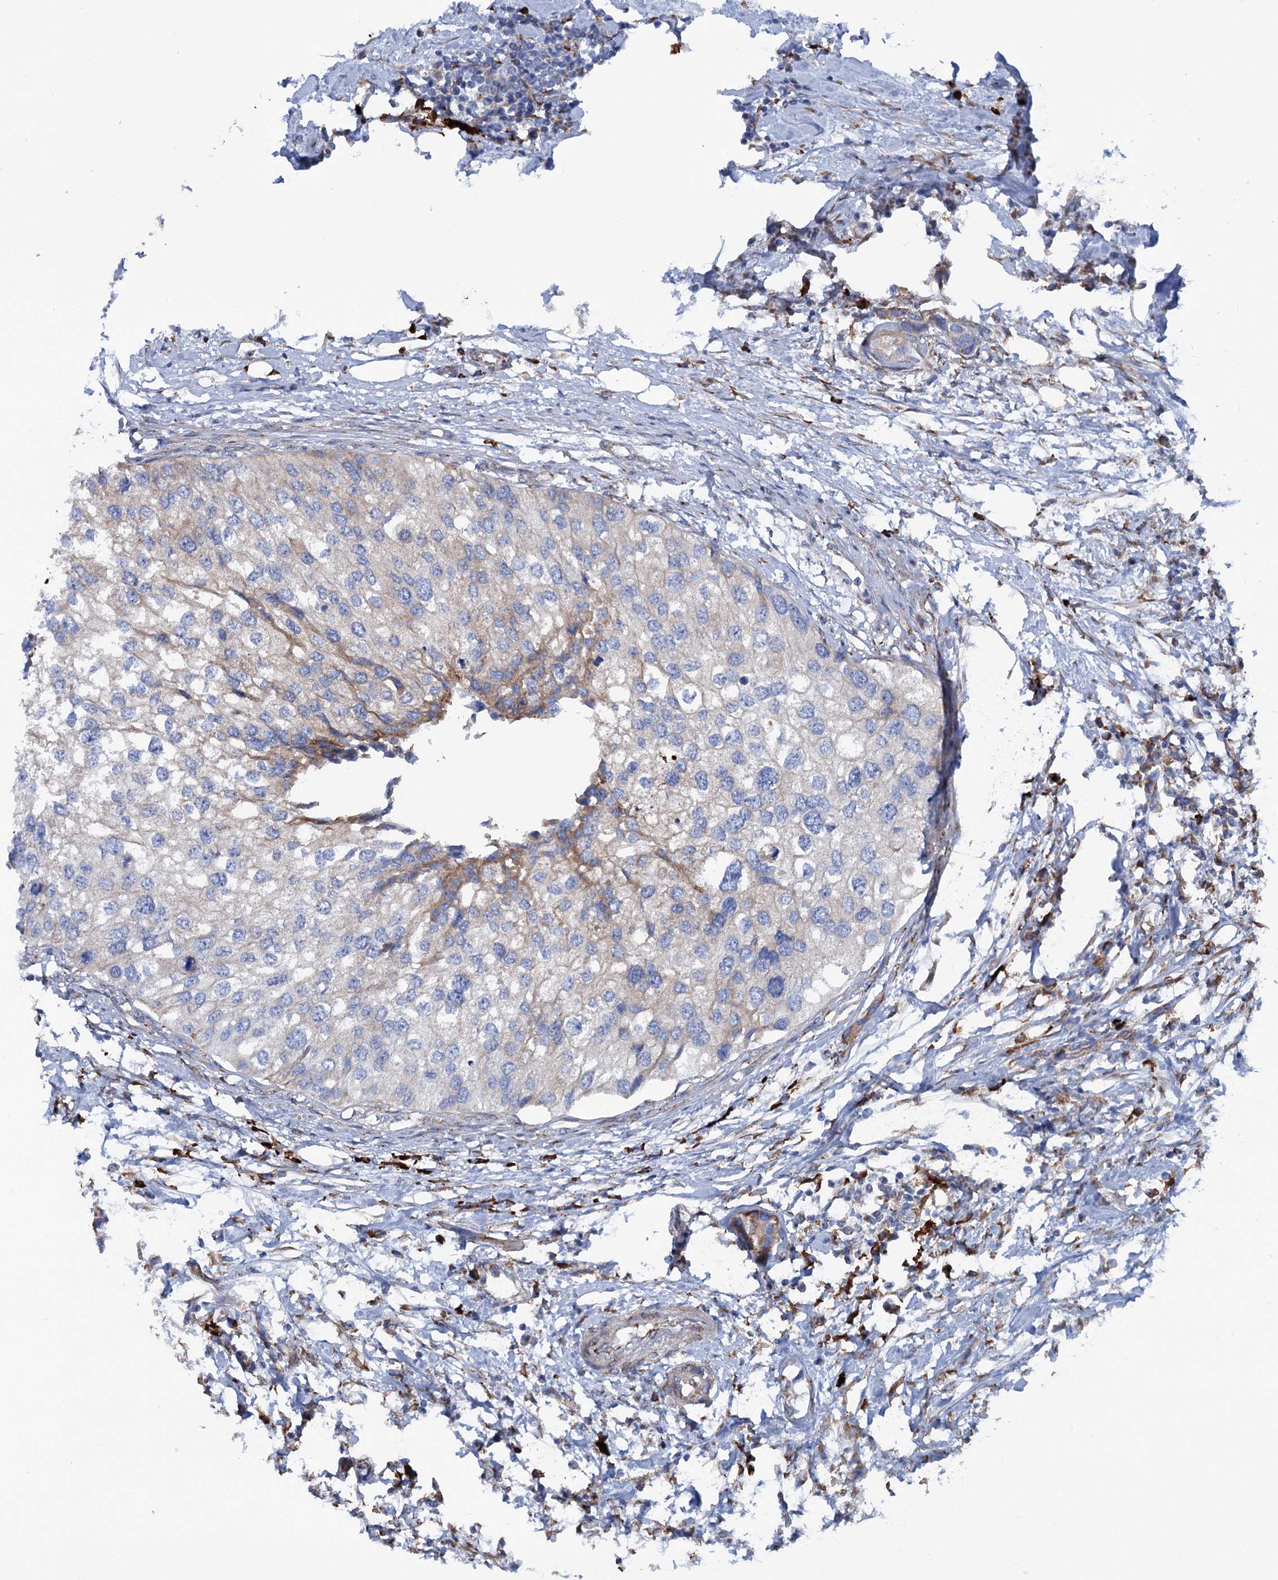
{"staining": {"intensity": "weak", "quantity": "<25%", "location": "cytoplasmic/membranous"}, "tissue": "urothelial cancer", "cell_type": "Tumor cells", "image_type": "cancer", "snomed": [{"axis": "morphology", "description": "Urothelial carcinoma, High grade"}, {"axis": "topography", "description": "Urinary bladder"}], "caption": "Image shows no protein staining in tumor cells of high-grade urothelial carcinoma tissue.", "gene": "SHE", "patient": {"sex": "male", "age": 64}}